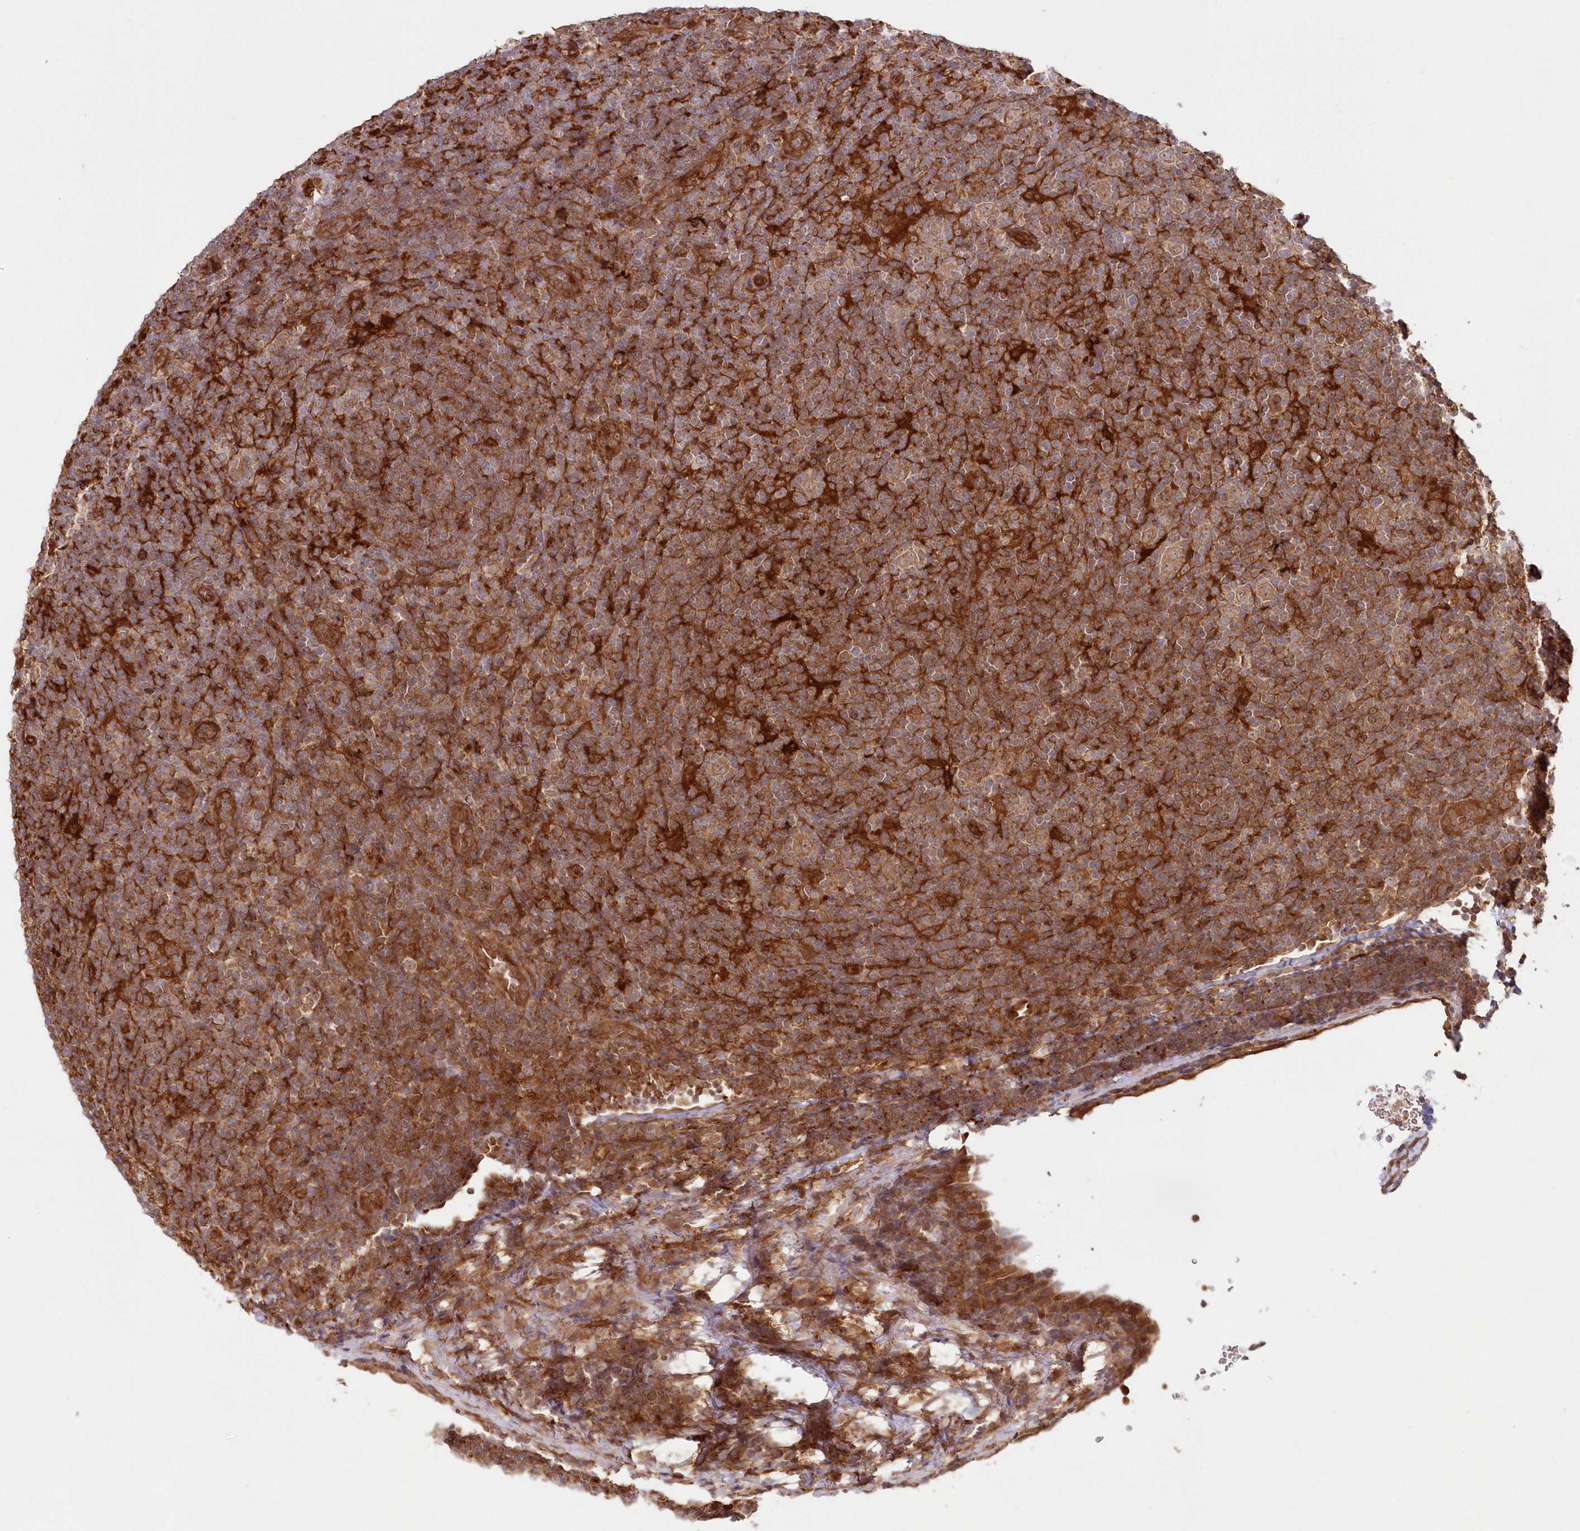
{"staining": {"intensity": "moderate", "quantity": ">75%", "location": "cytoplasmic/membranous"}, "tissue": "lymphoma", "cell_type": "Tumor cells", "image_type": "cancer", "snomed": [{"axis": "morphology", "description": "Hodgkin's disease, NOS"}, {"axis": "topography", "description": "Lymph node"}], "caption": "There is medium levels of moderate cytoplasmic/membranous staining in tumor cells of lymphoma, as demonstrated by immunohistochemical staining (brown color).", "gene": "GBE1", "patient": {"sex": "female", "age": 57}}